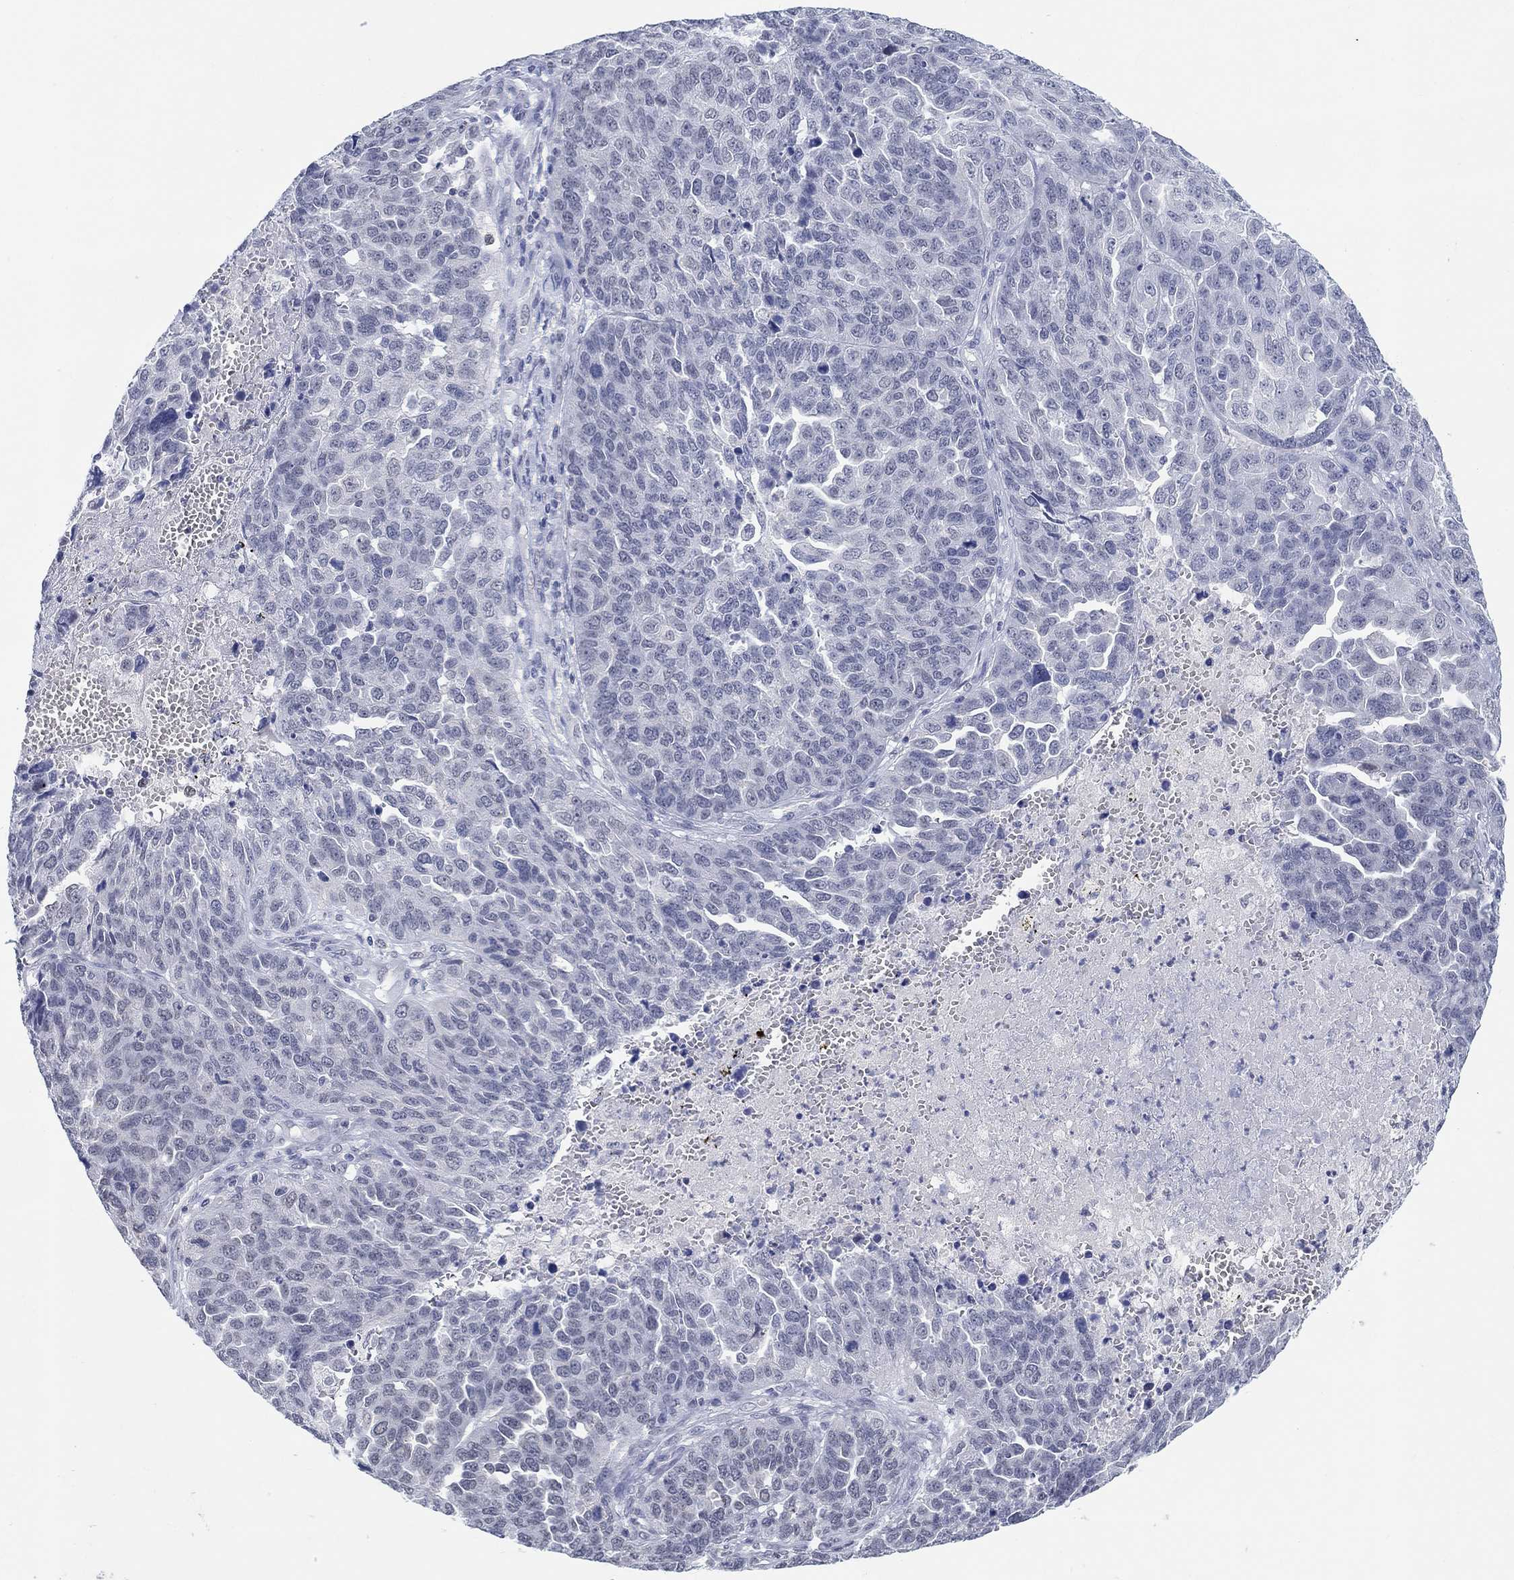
{"staining": {"intensity": "negative", "quantity": "none", "location": "none"}, "tissue": "ovarian cancer", "cell_type": "Tumor cells", "image_type": "cancer", "snomed": [{"axis": "morphology", "description": "Cystadenocarcinoma, serous, NOS"}, {"axis": "topography", "description": "Ovary"}], "caption": "Tumor cells show no significant protein staining in ovarian cancer.", "gene": "ANKS1B", "patient": {"sex": "female", "age": 87}}